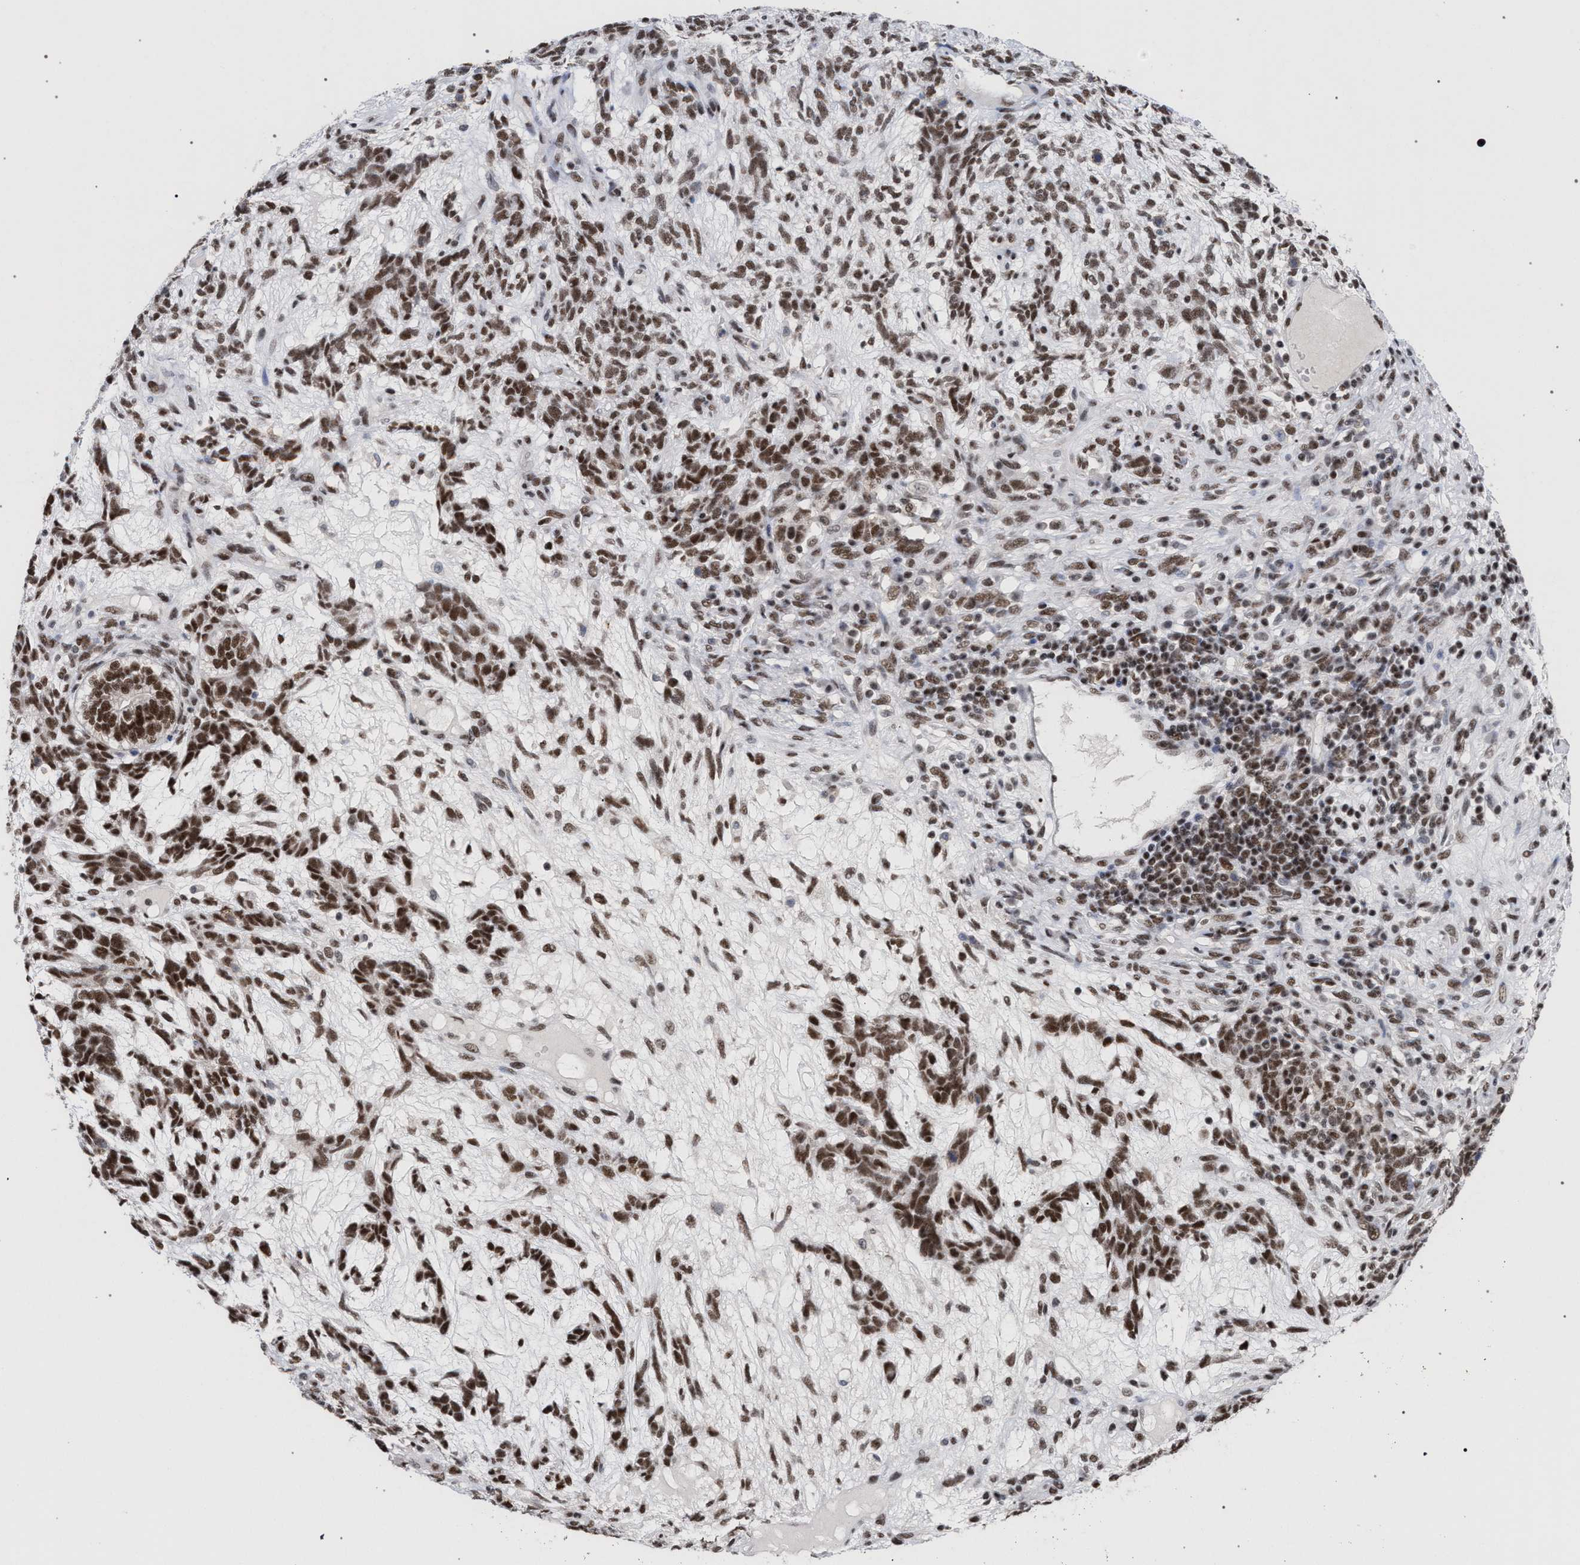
{"staining": {"intensity": "moderate", "quantity": ">75%", "location": "nuclear"}, "tissue": "testis cancer", "cell_type": "Tumor cells", "image_type": "cancer", "snomed": [{"axis": "morphology", "description": "Seminoma, NOS"}, {"axis": "topography", "description": "Testis"}], "caption": "IHC of human testis cancer (seminoma) displays medium levels of moderate nuclear expression in approximately >75% of tumor cells.", "gene": "SCAF4", "patient": {"sex": "male", "age": 28}}